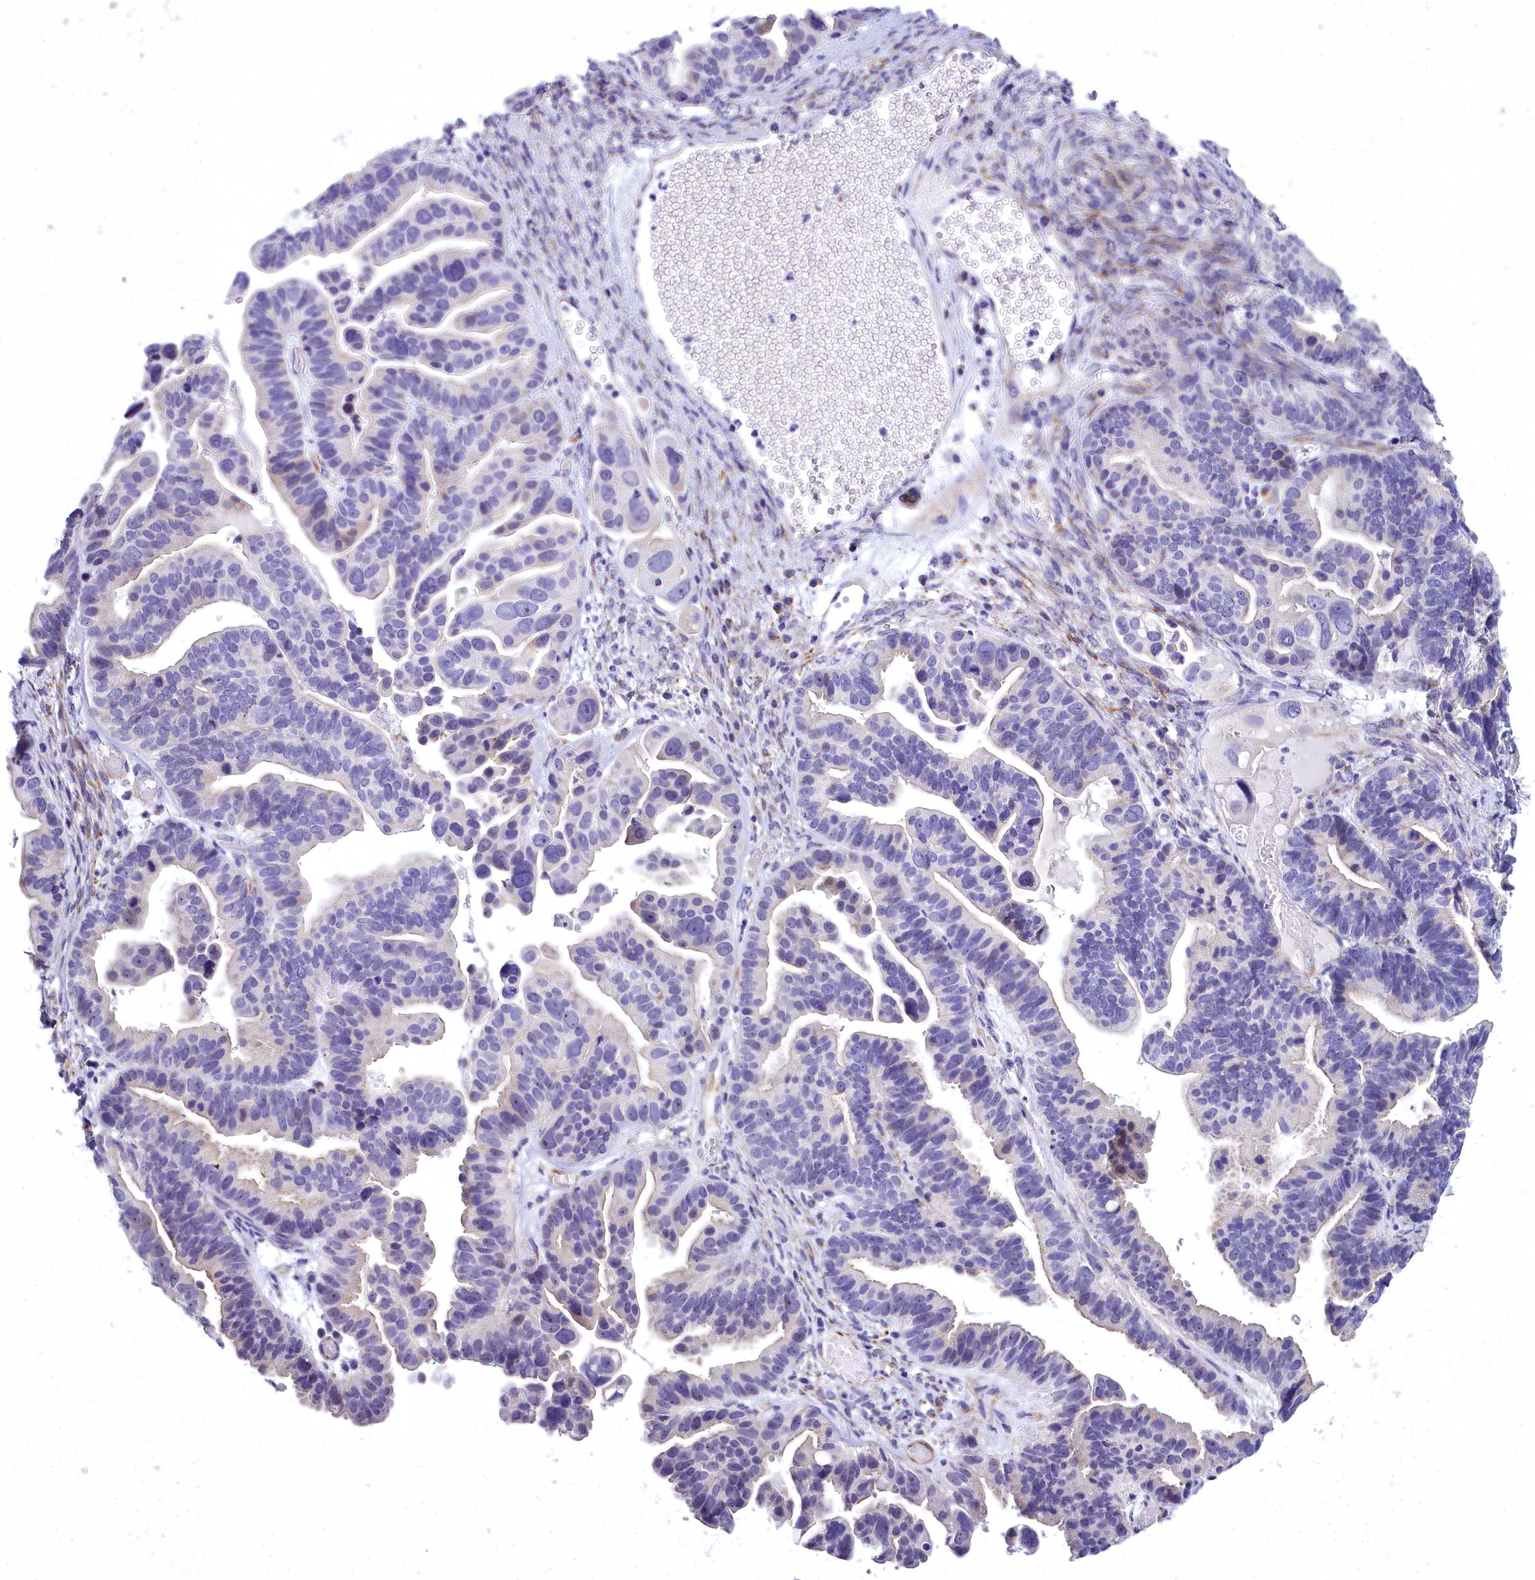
{"staining": {"intensity": "negative", "quantity": "none", "location": "none"}, "tissue": "ovarian cancer", "cell_type": "Tumor cells", "image_type": "cancer", "snomed": [{"axis": "morphology", "description": "Cystadenocarcinoma, serous, NOS"}, {"axis": "topography", "description": "Ovary"}], "caption": "An IHC micrograph of ovarian cancer (serous cystadenocarcinoma) is shown. There is no staining in tumor cells of ovarian cancer (serous cystadenocarcinoma).", "gene": "TIMM22", "patient": {"sex": "female", "age": 56}}